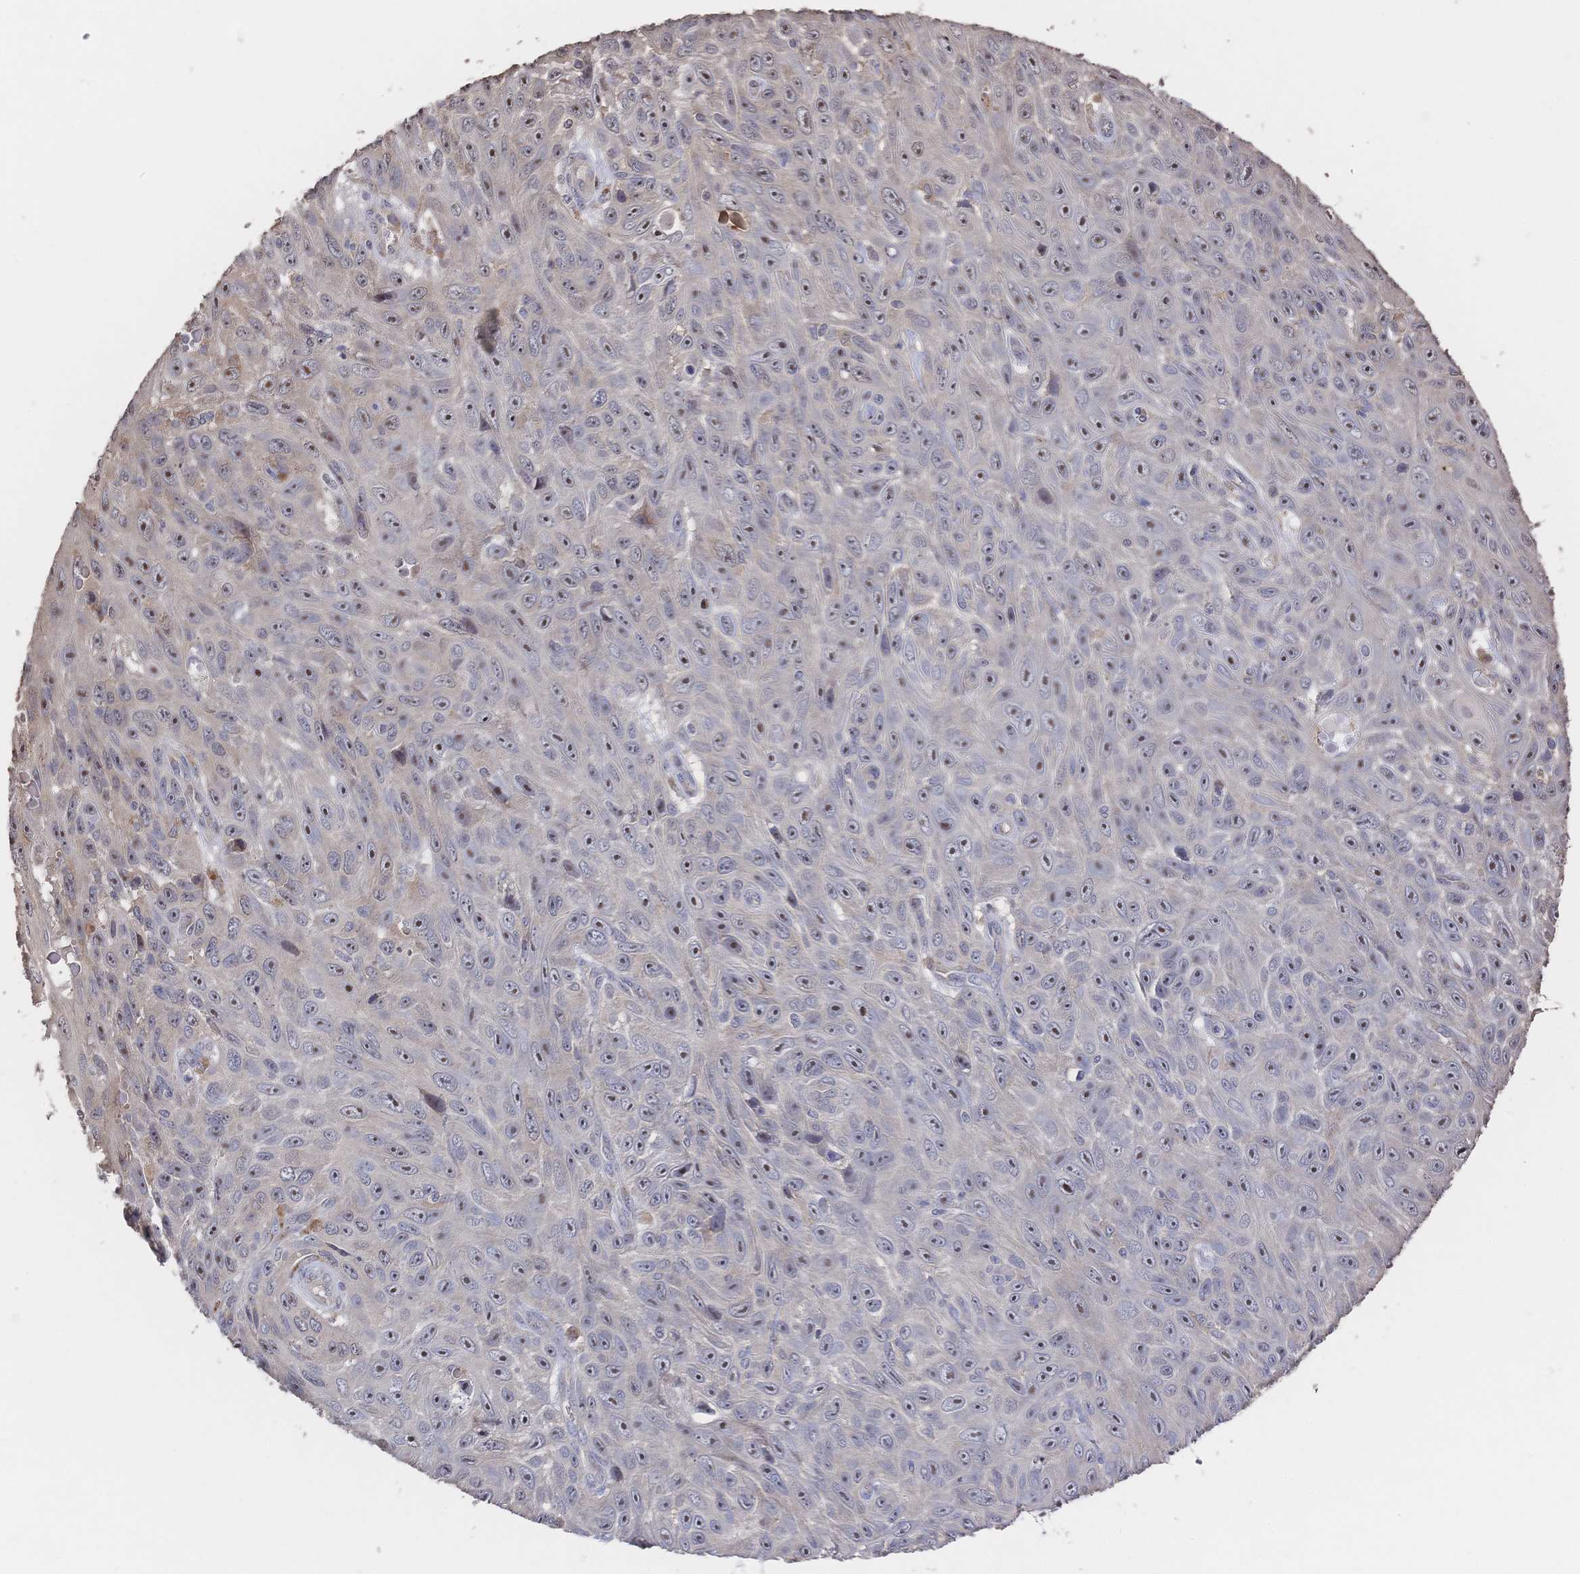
{"staining": {"intensity": "moderate", "quantity": "25%-75%", "location": "nuclear"}, "tissue": "skin cancer", "cell_type": "Tumor cells", "image_type": "cancer", "snomed": [{"axis": "morphology", "description": "Squamous cell carcinoma, NOS"}, {"axis": "topography", "description": "Skin"}], "caption": "This photomicrograph exhibits immunohistochemistry staining of human skin cancer (squamous cell carcinoma), with medium moderate nuclear positivity in approximately 25%-75% of tumor cells.", "gene": "DNAJA4", "patient": {"sex": "male", "age": 82}}